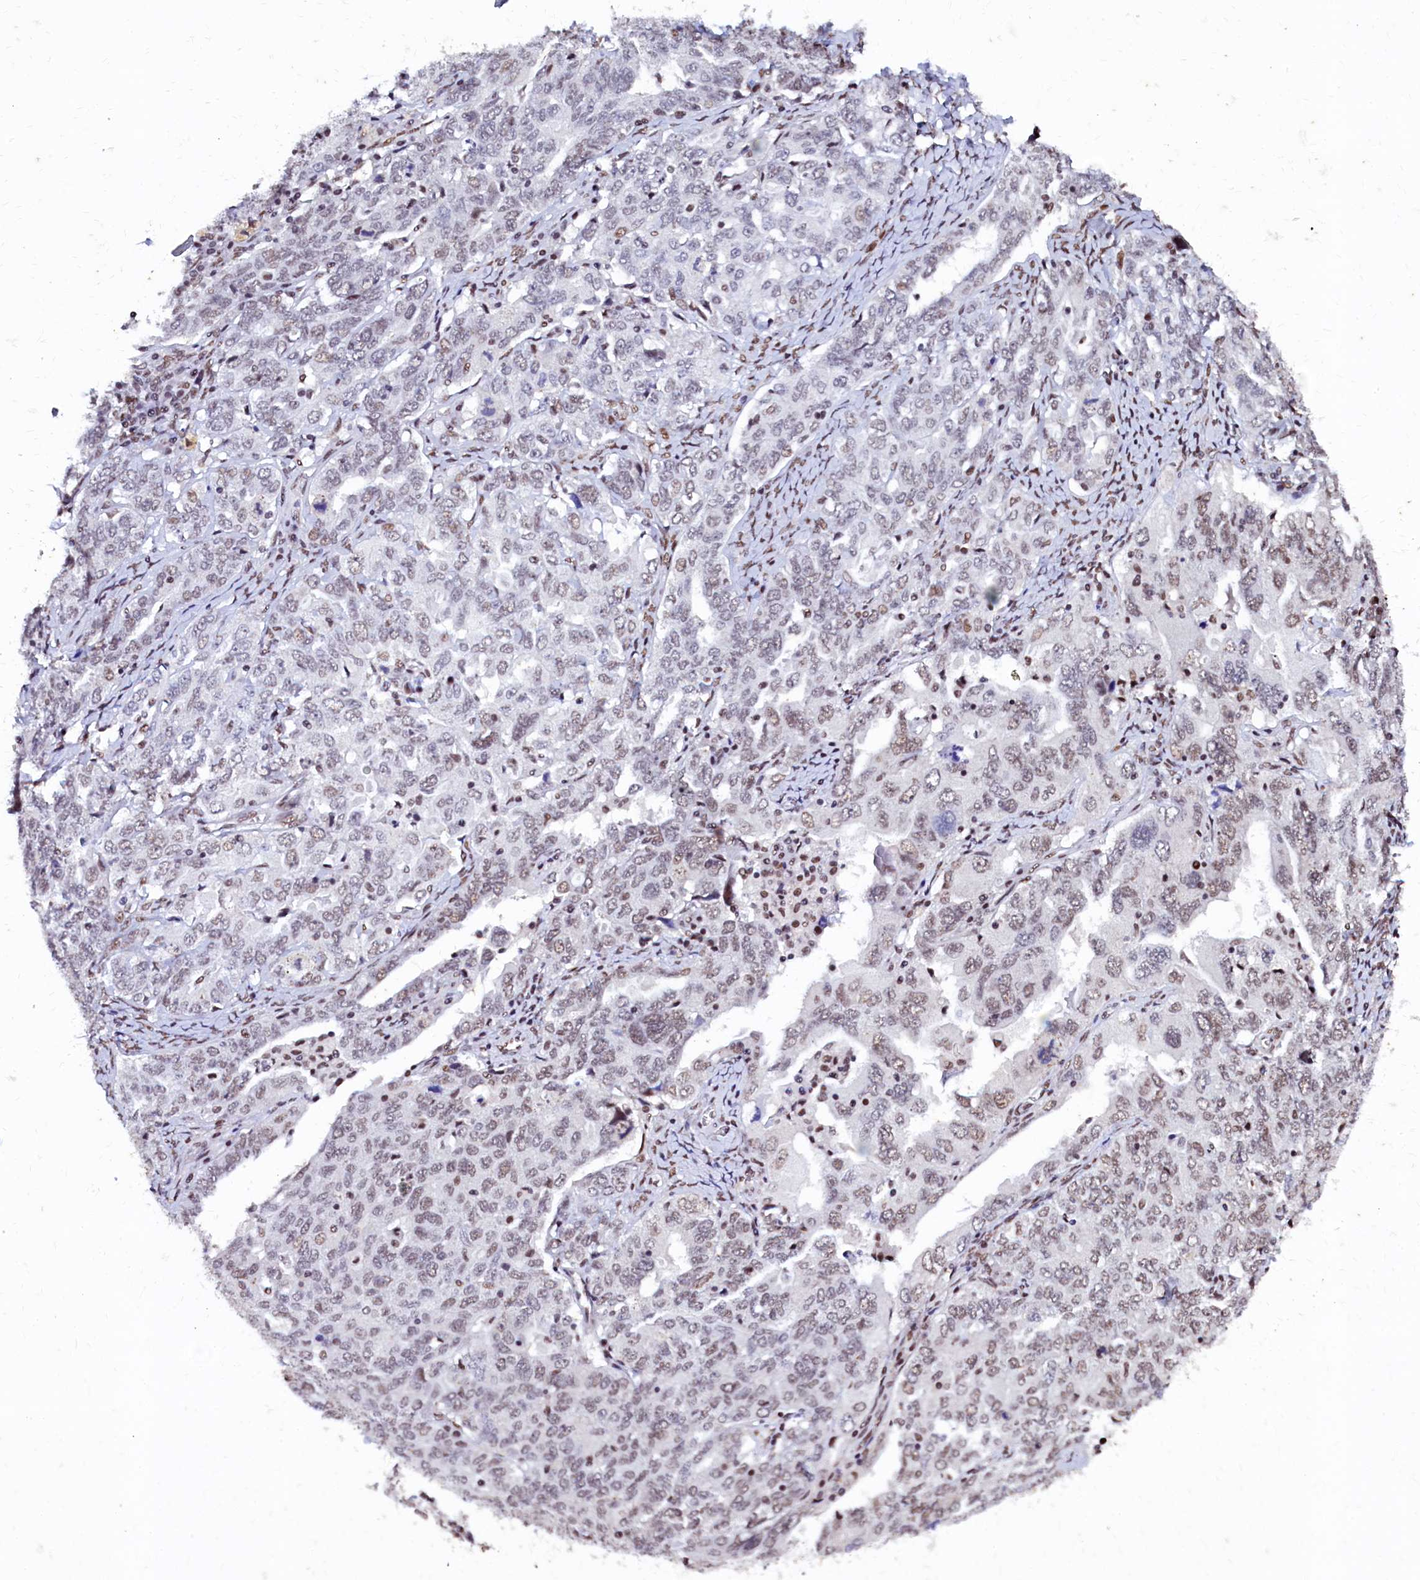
{"staining": {"intensity": "weak", "quantity": "25%-75%", "location": "nuclear"}, "tissue": "ovarian cancer", "cell_type": "Tumor cells", "image_type": "cancer", "snomed": [{"axis": "morphology", "description": "Carcinoma, endometroid"}, {"axis": "topography", "description": "Ovary"}], "caption": "Ovarian cancer (endometroid carcinoma) stained with a protein marker displays weak staining in tumor cells.", "gene": "CPSF7", "patient": {"sex": "female", "age": 62}}